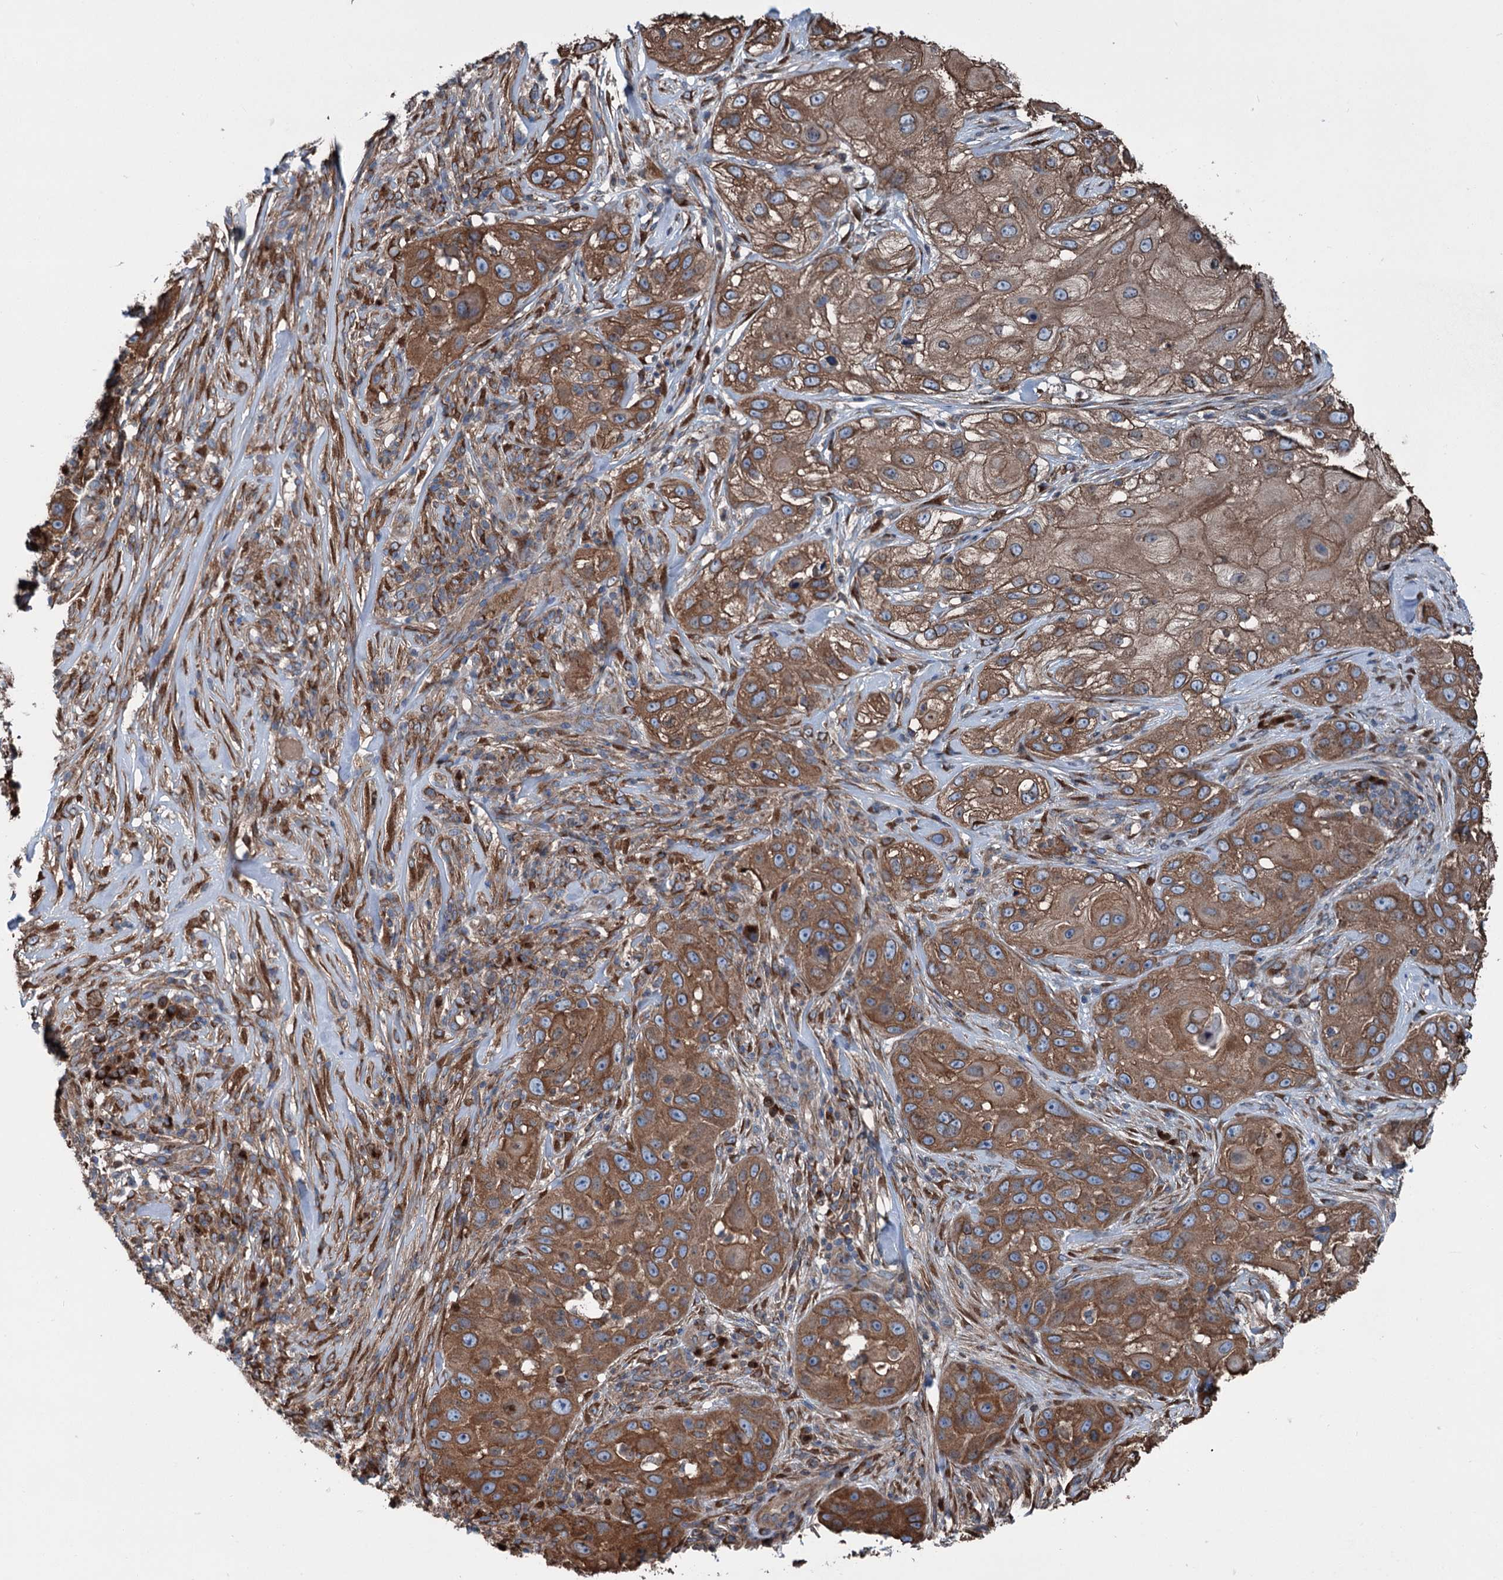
{"staining": {"intensity": "moderate", "quantity": ">75%", "location": "cytoplasmic/membranous"}, "tissue": "skin cancer", "cell_type": "Tumor cells", "image_type": "cancer", "snomed": [{"axis": "morphology", "description": "Squamous cell carcinoma, NOS"}, {"axis": "topography", "description": "Skin"}], "caption": "A brown stain labels moderate cytoplasmic/membranous expression of a protein in human skin cancer (squamous cell carcinoma) tumor cells.", "gene": "CALCOCO1", "patient": {"sex": "female", "age": 44}}